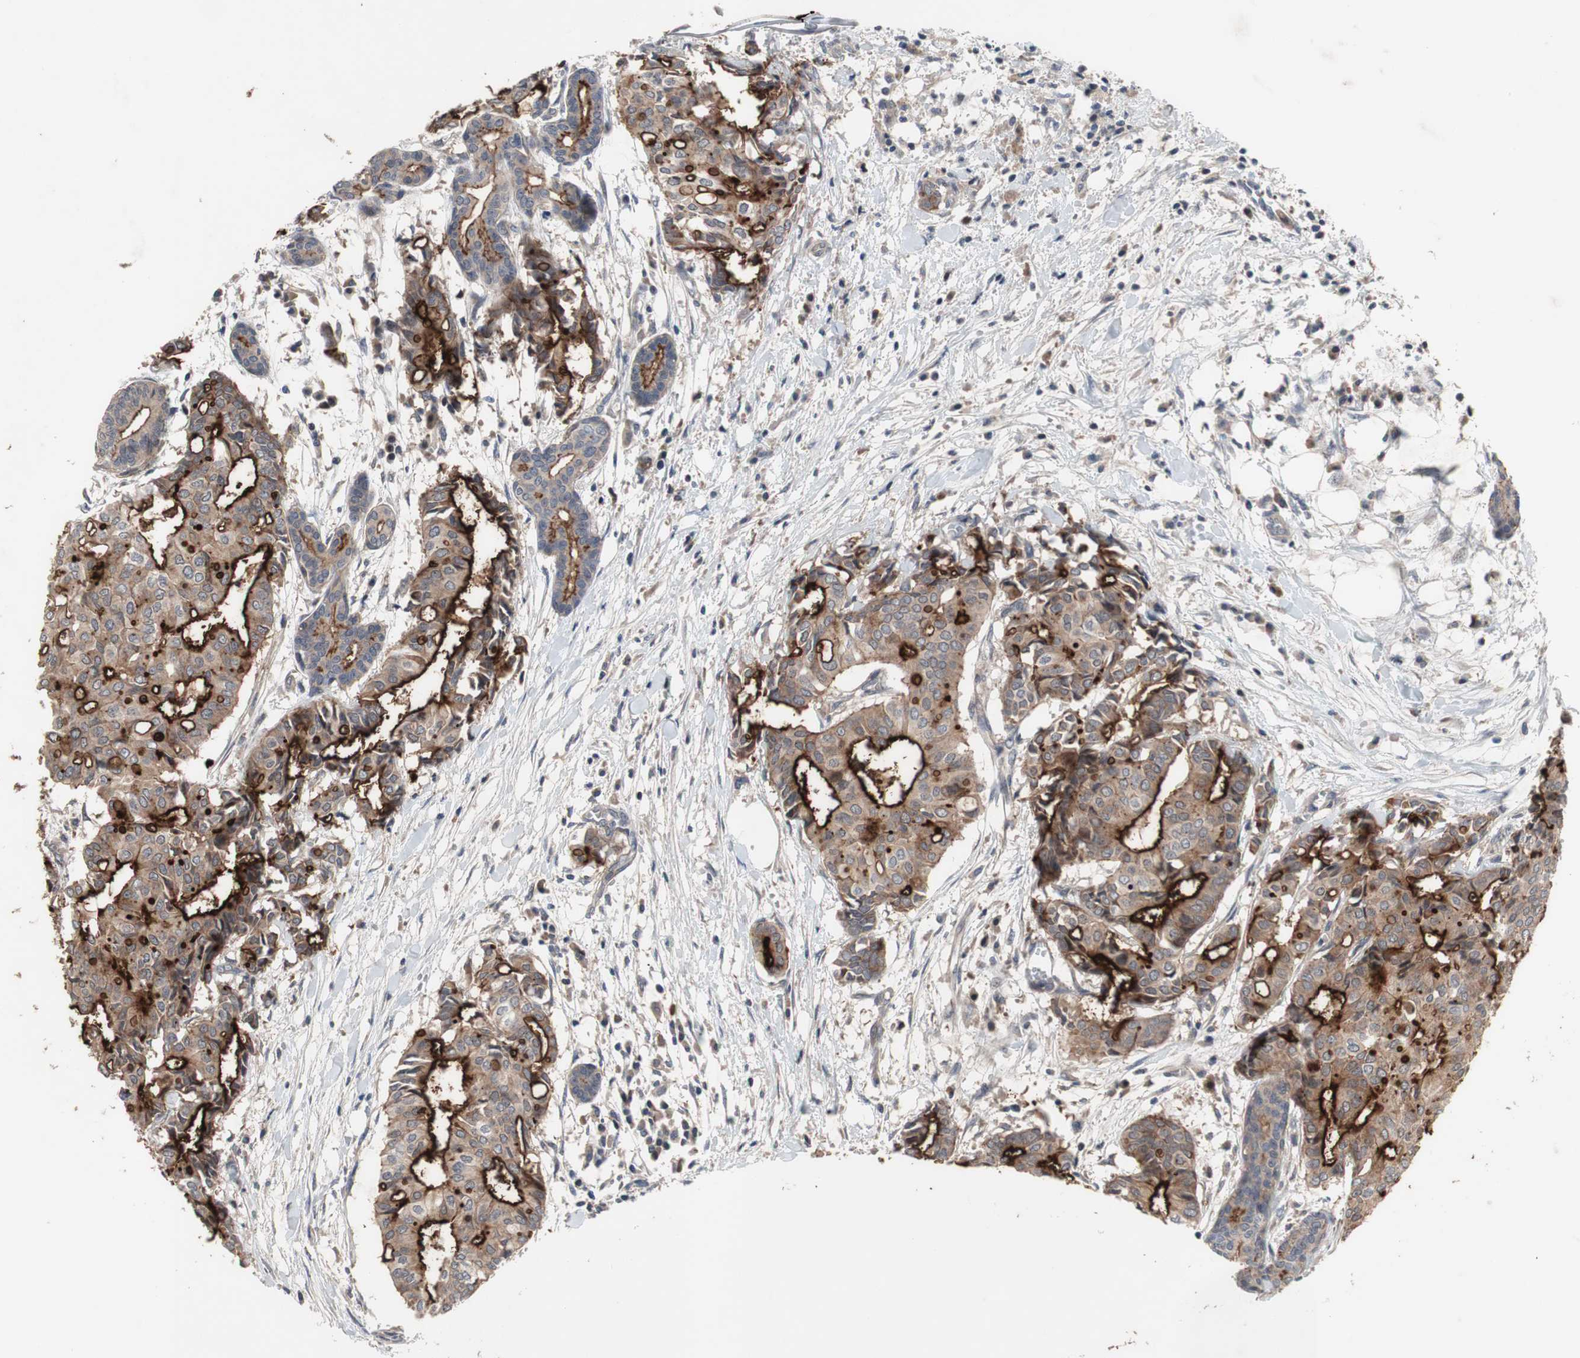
{"staining": {"intensity": "weak", "quantity": ">75%", "location": "cytoplasmic/membranous"}, "tissue": "head and neck cancer", "cell_type": "Tumor cells", "image_type": "cancer", "snomed": [{"axis": "morphology", "description": "Adenocarcinoma, NOS"}, {"axis": "topography", "description": "Salivary gland"}, {"axis": "topography", "description": "Head-Neck"}], "caption": "Weak cytoplasmic/membranous staining for a protein is seen in about >75% of tumor cells of adenocarcinoma (head and neck) using immunohistochemistry (IHC).", "gene": "OAZ1", "patient": {"sex": "female", "age": 59}}